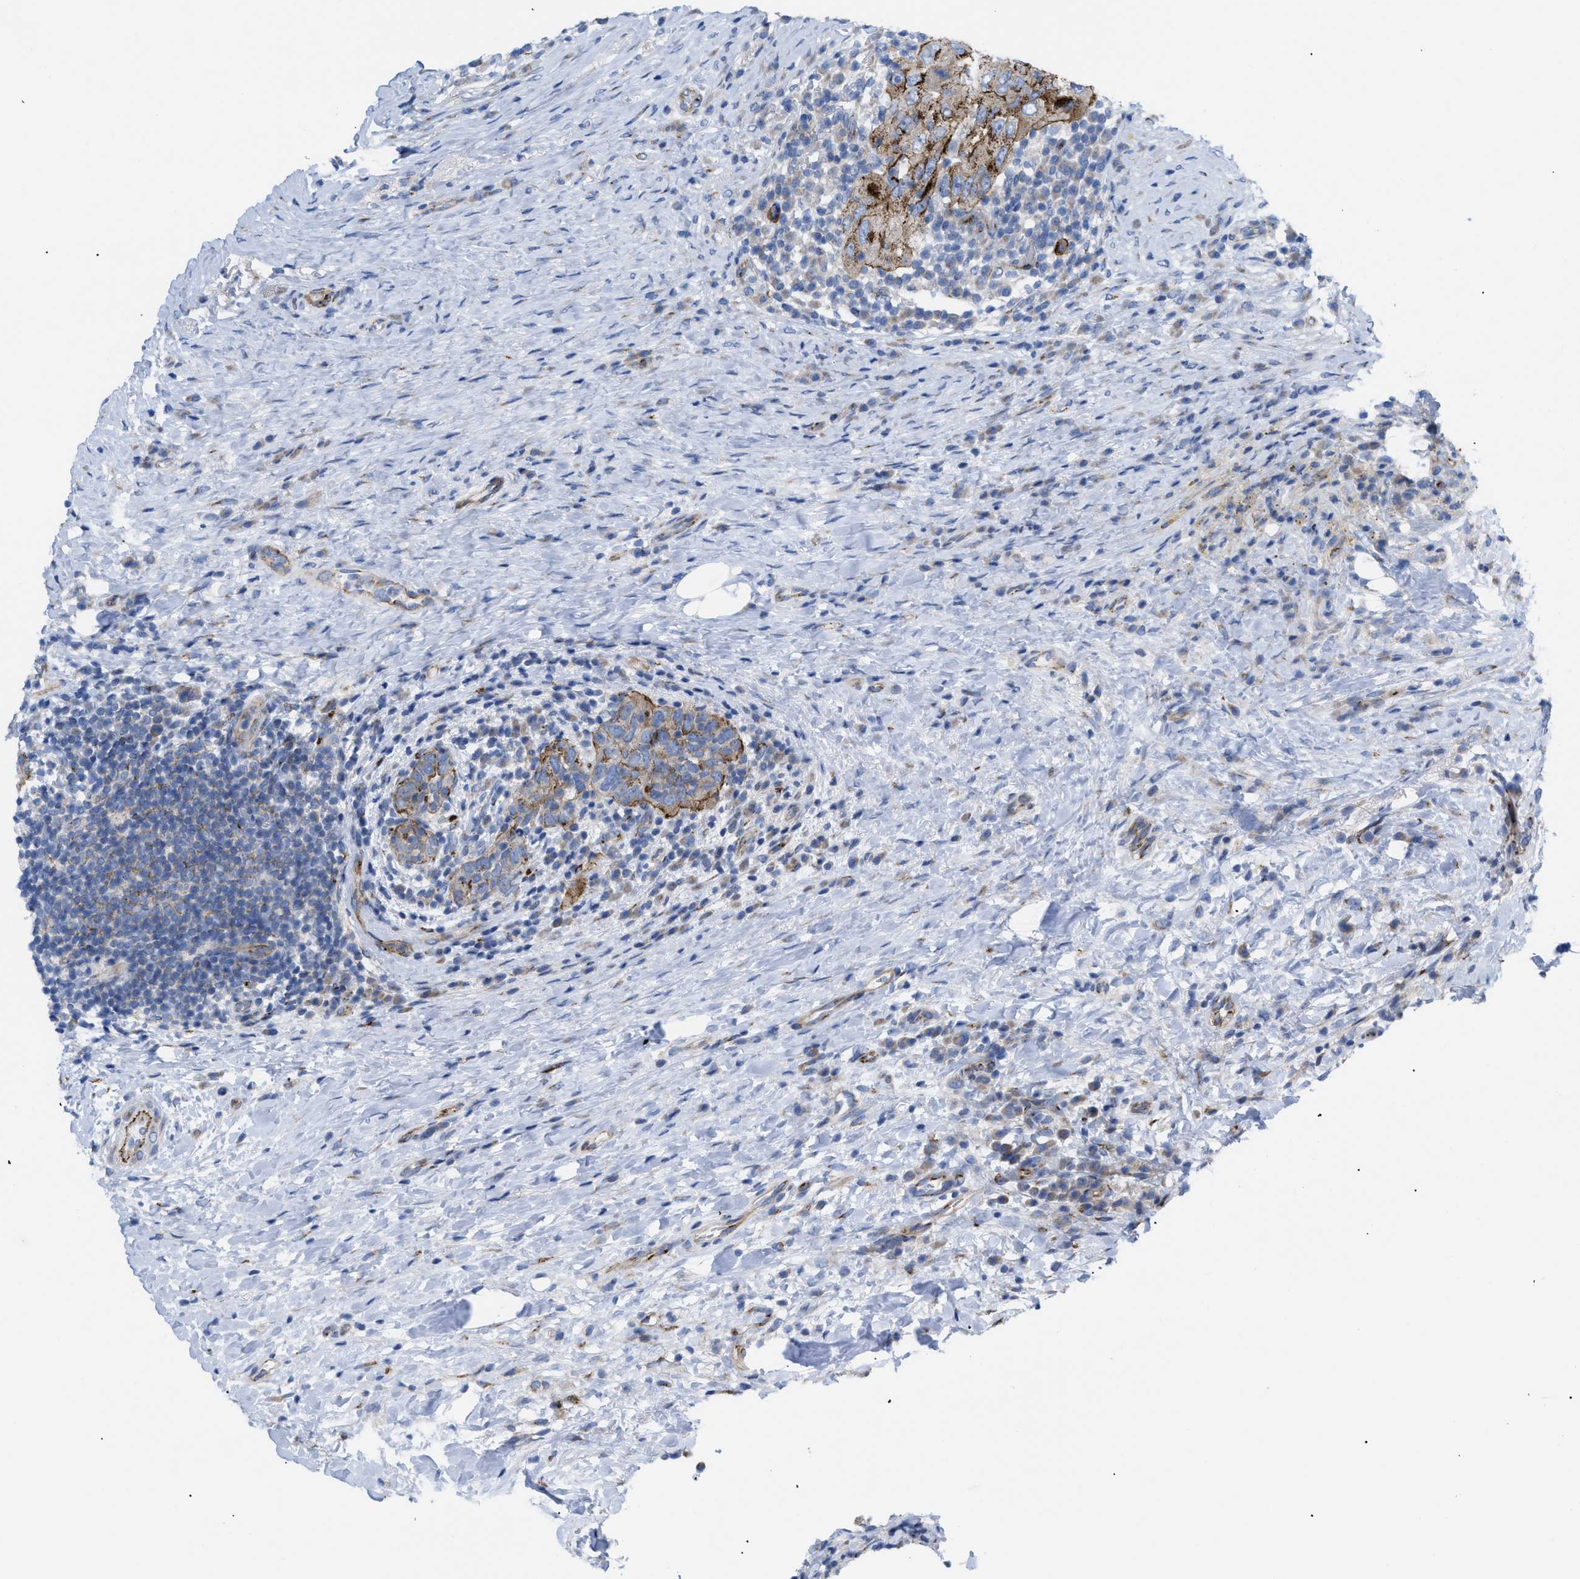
{"staining": {"intensity": "strong", "quantity": "25%-75%", "location": "cytoplasmic/membranous"}, "tissue": "breast cancer", "cell_type": "Tumor cells", "image_type": "cancer", "snomed": [{"axis": "morphology", "description": "Duct carcinoma"}, {"axis": "topography", "description": "Breast"}], "caption": "Breast infiltrating ductal carcinoma stained with a brown dye displays strong cytoplasmic/membranous positive expression in about 25%-75% of tumor cells.", "gene": "TMEM17", "patient": {"sex": "female", "age": 37}}